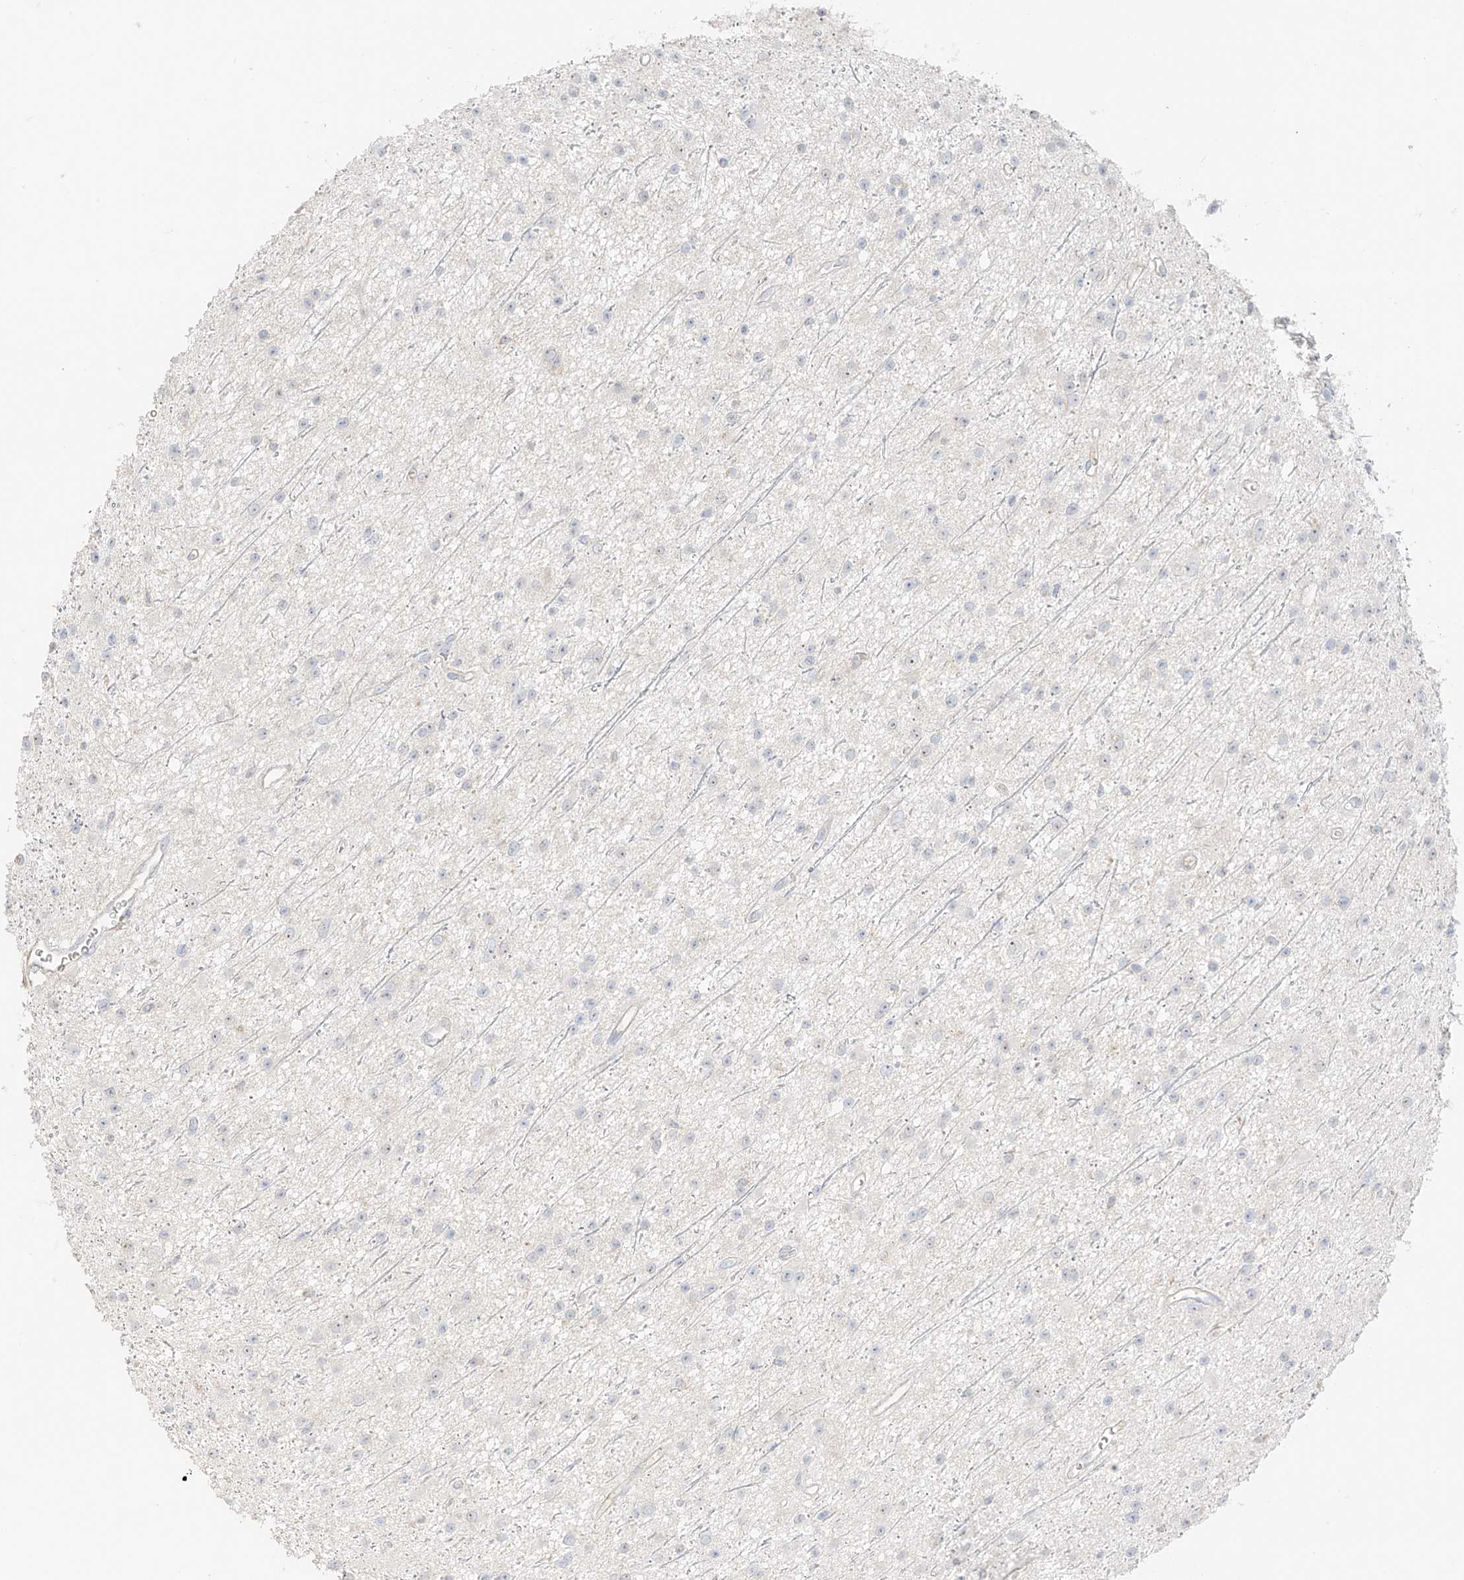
{"staining": {"intensity": "negative", "quantity": "none", "location": "none"}, "tissue": "glioma", "cell_type": "Tumor cells", "image_type": "cancer", "snomed": [{"axis": "morphology", "description": "Glioma, malignant, Low grade"}, {"axis": "topography", "description": "Cerebral cortex"}], "caption": "This photomicrograph is of malignant glioma (low-grade) stained with immunohistochemistry to label a protein in brown with the nuclei are counter-stained blue. There is no positivity in tumor cells.", "gene": "ZBTB41", "patient": {"sex": "female", "age": 39}}